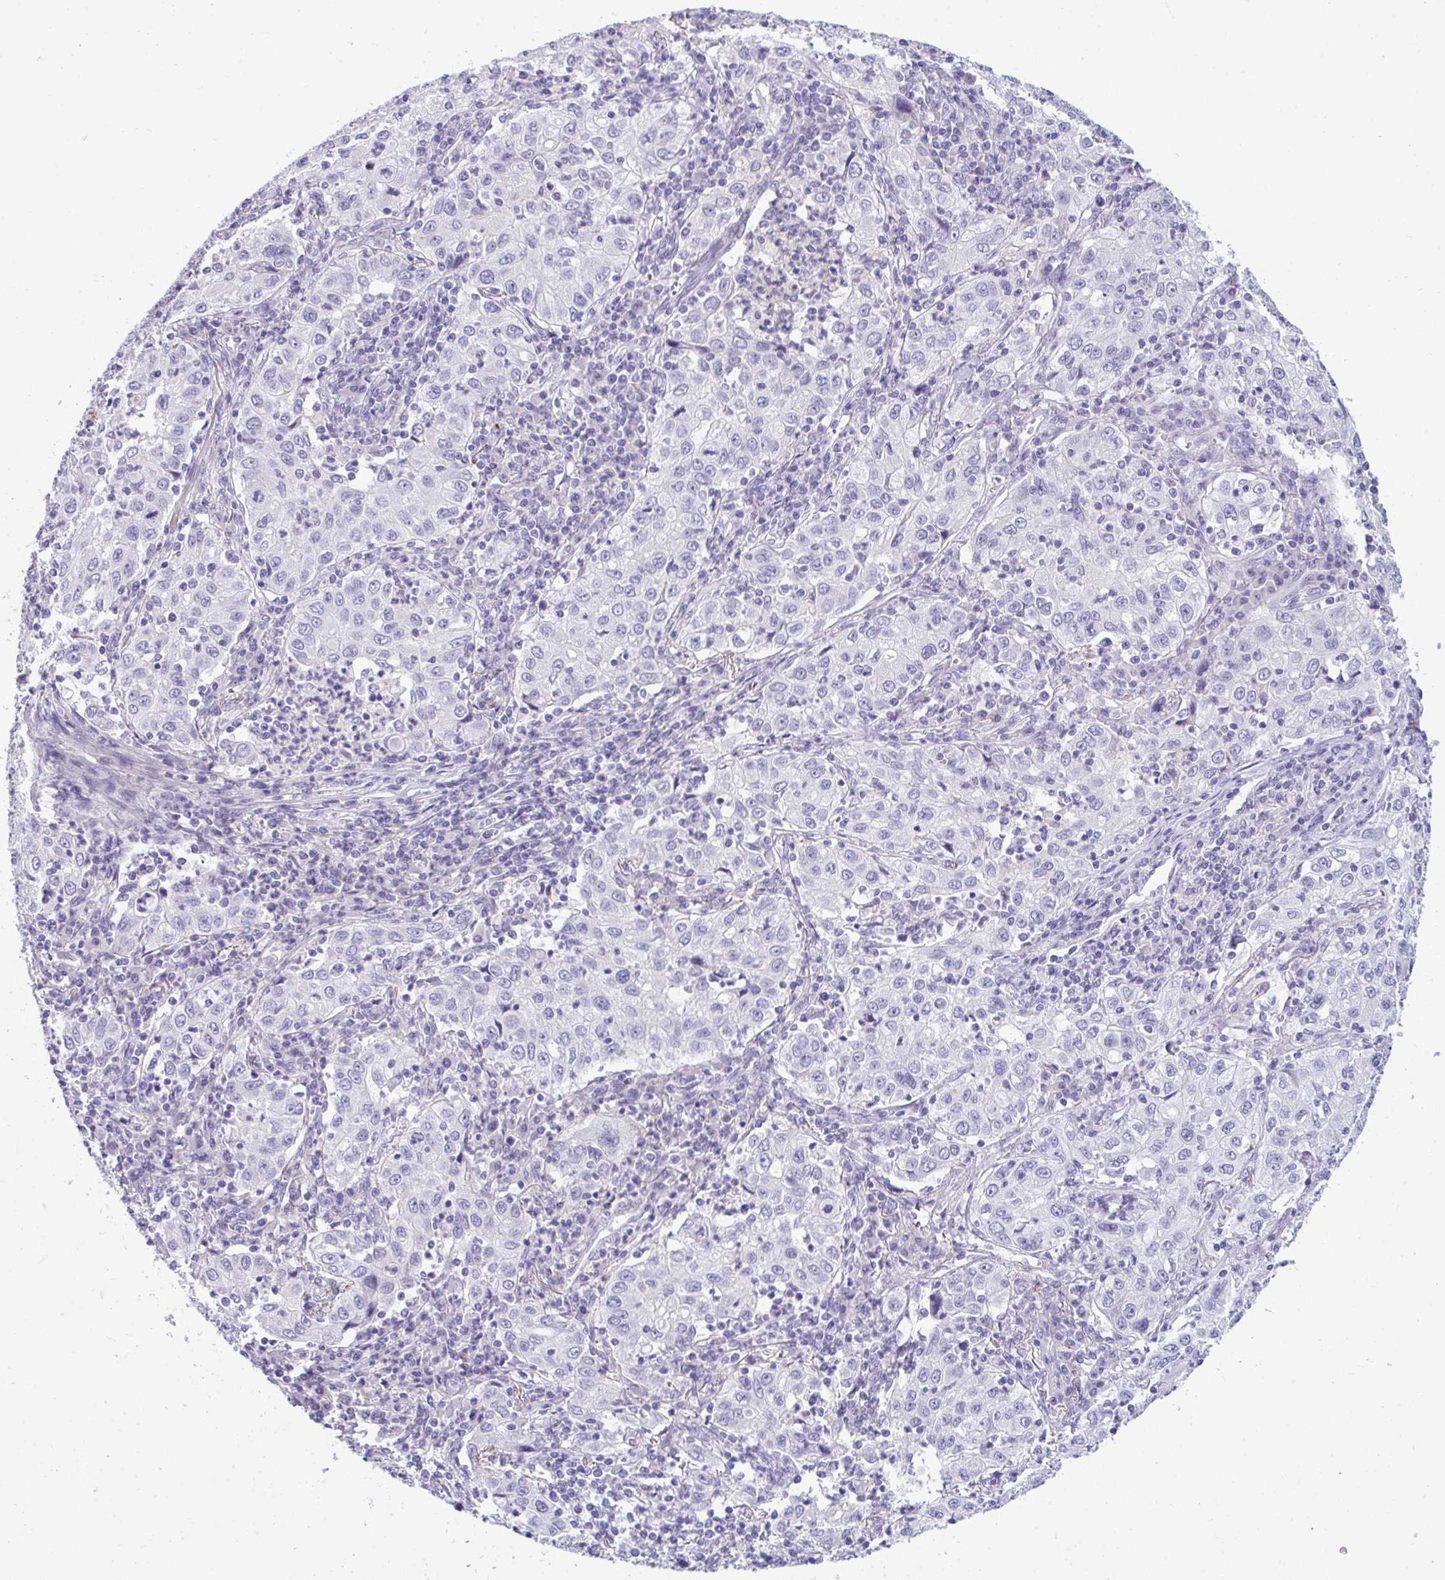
{"staining": {"intensity": "negative", "quantity": "none", "location": "none"}, "tissue": "lung cancer", "cell_type": "Tumor cells", "image_type": "cancer", "snomed": [{"axis": "morphology", "description": "Squamous cell carcinoma, NOS"}, {"axis": "topography", "description": "Lung"}], "caption": "DAB immunohistochemical staining of lung squamous cell carcinoma exhibits no significant staining in tumor cells.", "gene": "PIGZ", "patient": {"sex": "male", "age": 71}}